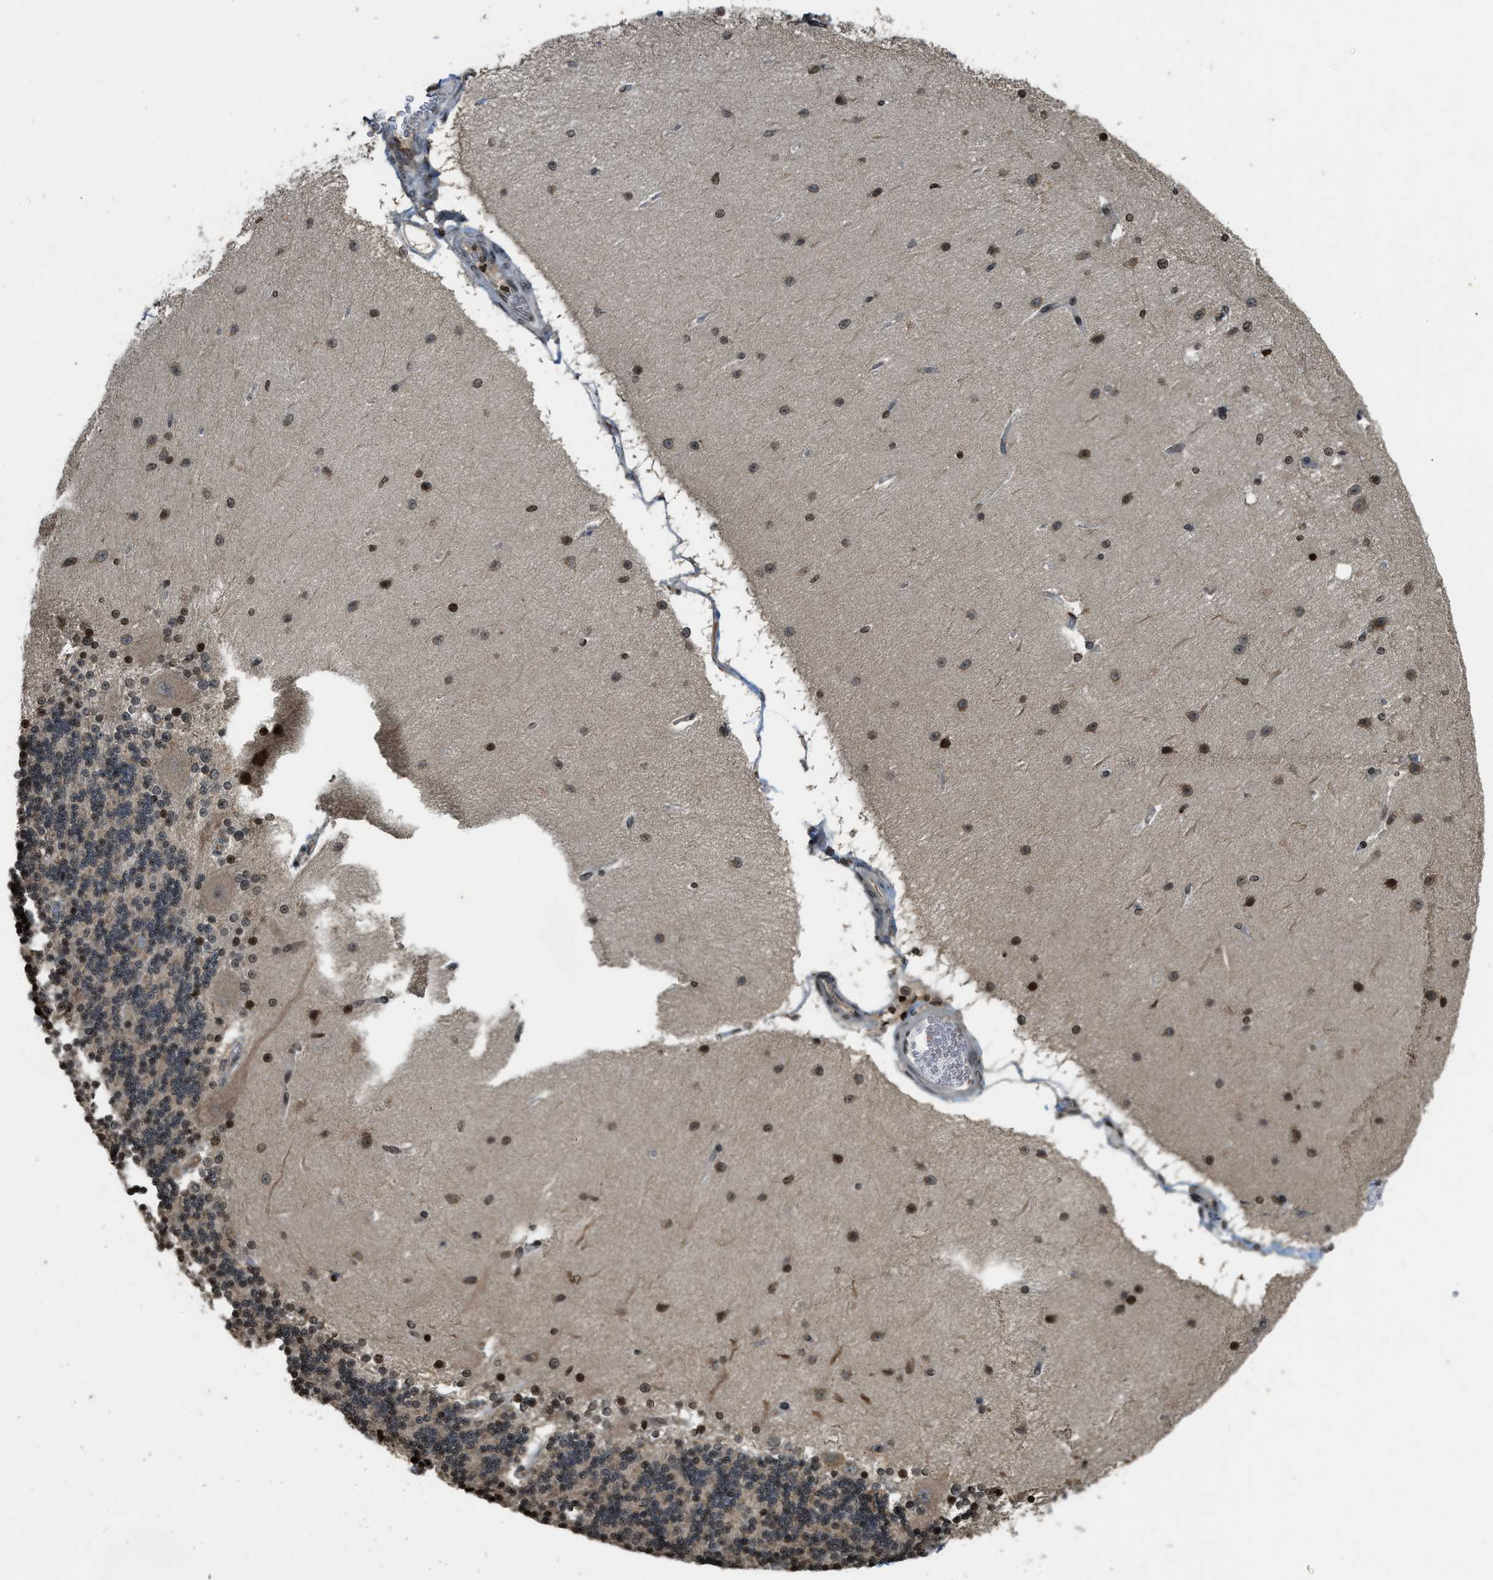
{"staining": {"intensity": "moderate", "quantity": "<25%", "location": "cytoplasmic/membranous"}, "tissue": "cerebellum", "cell_type": "Cells in granular layer", "image_type": "normal", "snomed": [{"axis": "morphology", "description": "Normal tissue, NOS"}, {"axis": "topography", "description": "Cerebellum"}], "caption": "DAB immunohistochemical staining of normal cerebellum displays moderate cytoplasmic/membranous protein staining in approximately <25% of cells in granular layer.", "gene": "SIAH1", "patient": {"sex": "female", "age": 54}}